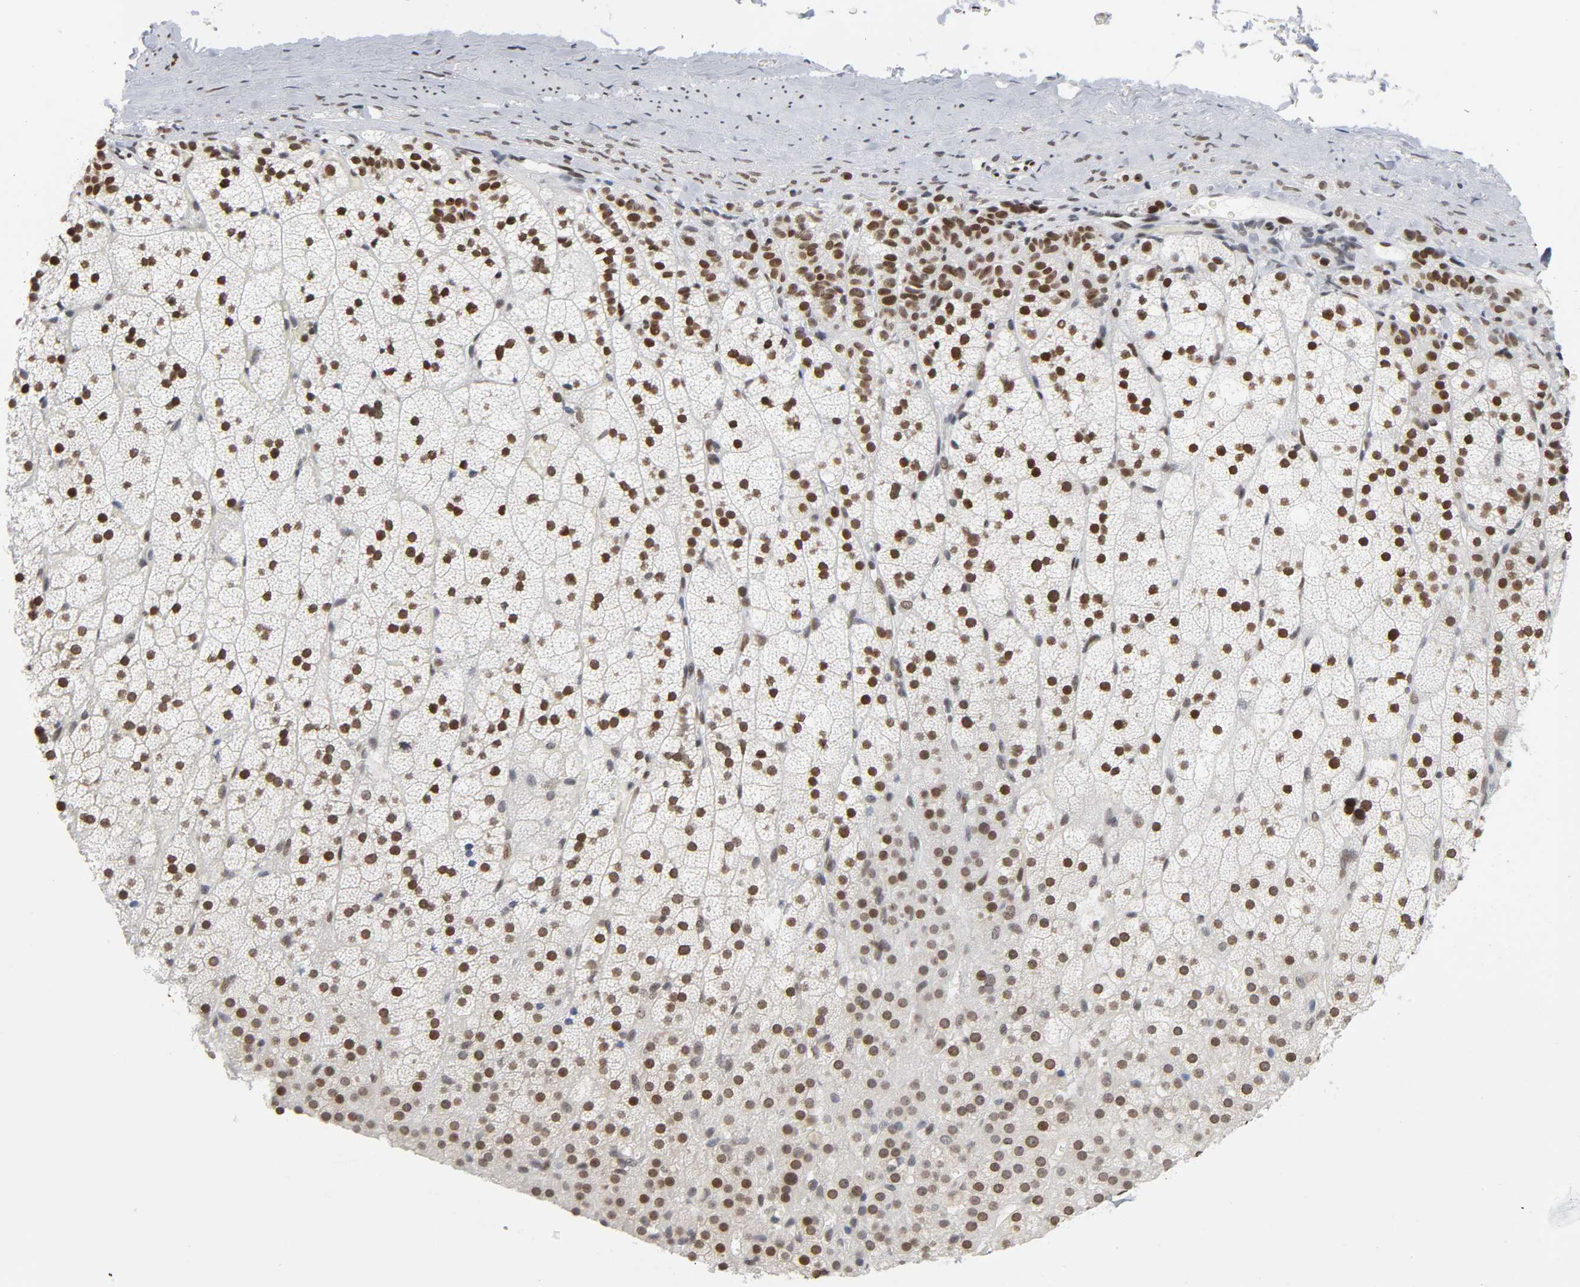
{"staining": {"intensity": "strong", "quantity": ">75%", "location": "nuclear"}, "tissue": "adrenal gland", "cell_type": "Glandular cells", "image_type": "normal", "snomed": [{"axis": "morphology", "description": "Normal tissue, NOS"}, {"axis": "topography", "description": "Adrenal gland"}], "caption": "Brown immunohistochemical staining in benign adrenal gland demonstrates strong nuclear positivity in about >75% of glandular cells.", "gene": "SUMO1", "patient": {"sex": "male", "age": 35}}